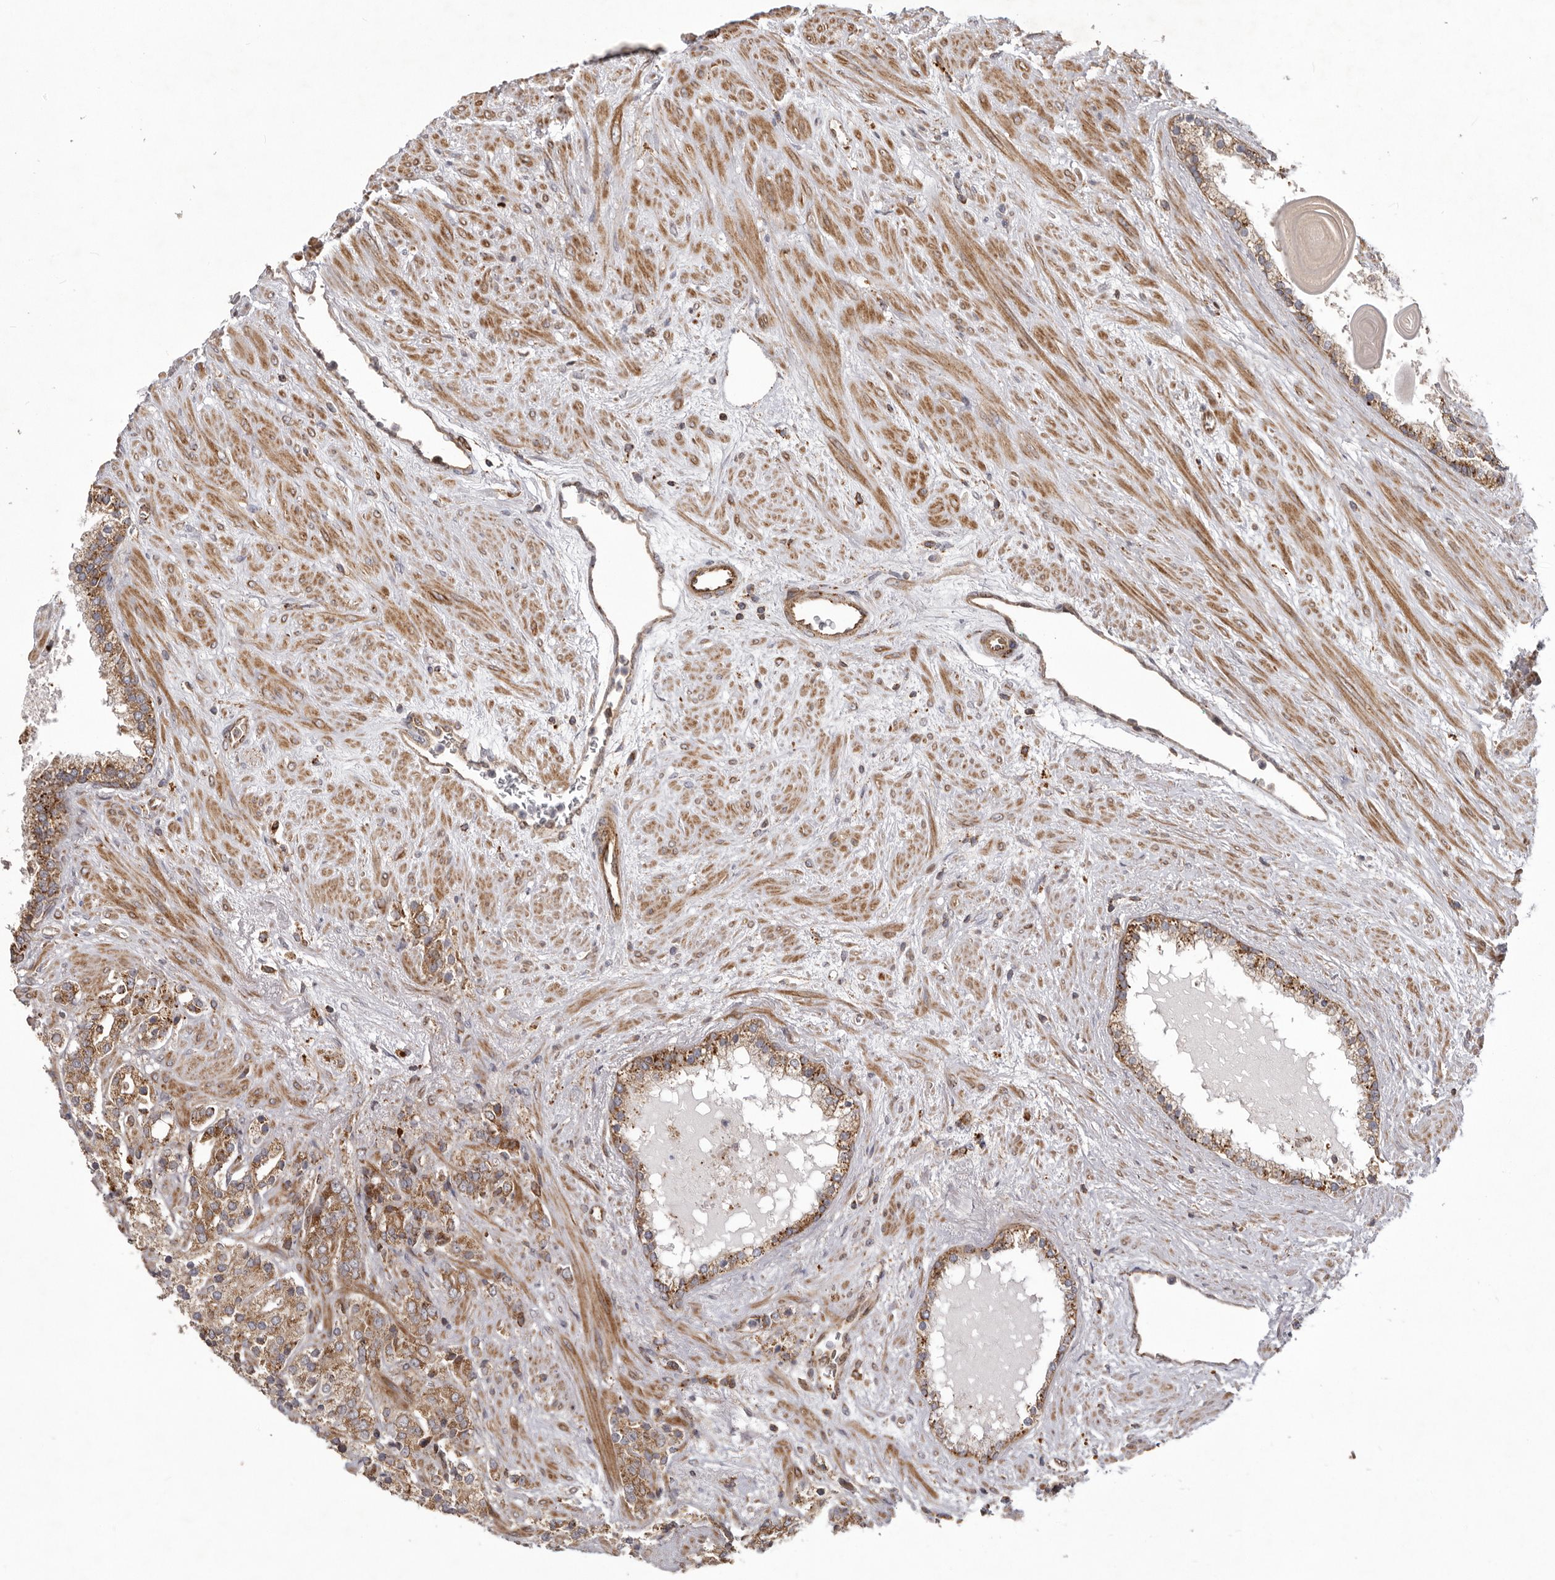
{"staining": {"intensity": "moderate", "quantity": ">75%", "location": "cytoplasmic/membranous"}, "tissue": "prostate cancer", "cell_type": "Tumor cells", "image_type": "cancer", "snomed": [{"axis": "morphology", "description": "Adenocarcinoma, High grade"}, {"axis": "topography", "description": "Prostate"}], "caption": "Immunohistochemistry (IHC) micrograph of human prostate high-grade adenocarcinoma stained for a protein (brown), which reveals medium levels of moderate cytoplasmic/membranous positivity in approximately >75% of tumor cells.", "gene": "NUP43", "patient": {"sex": "male", "age": 71}}